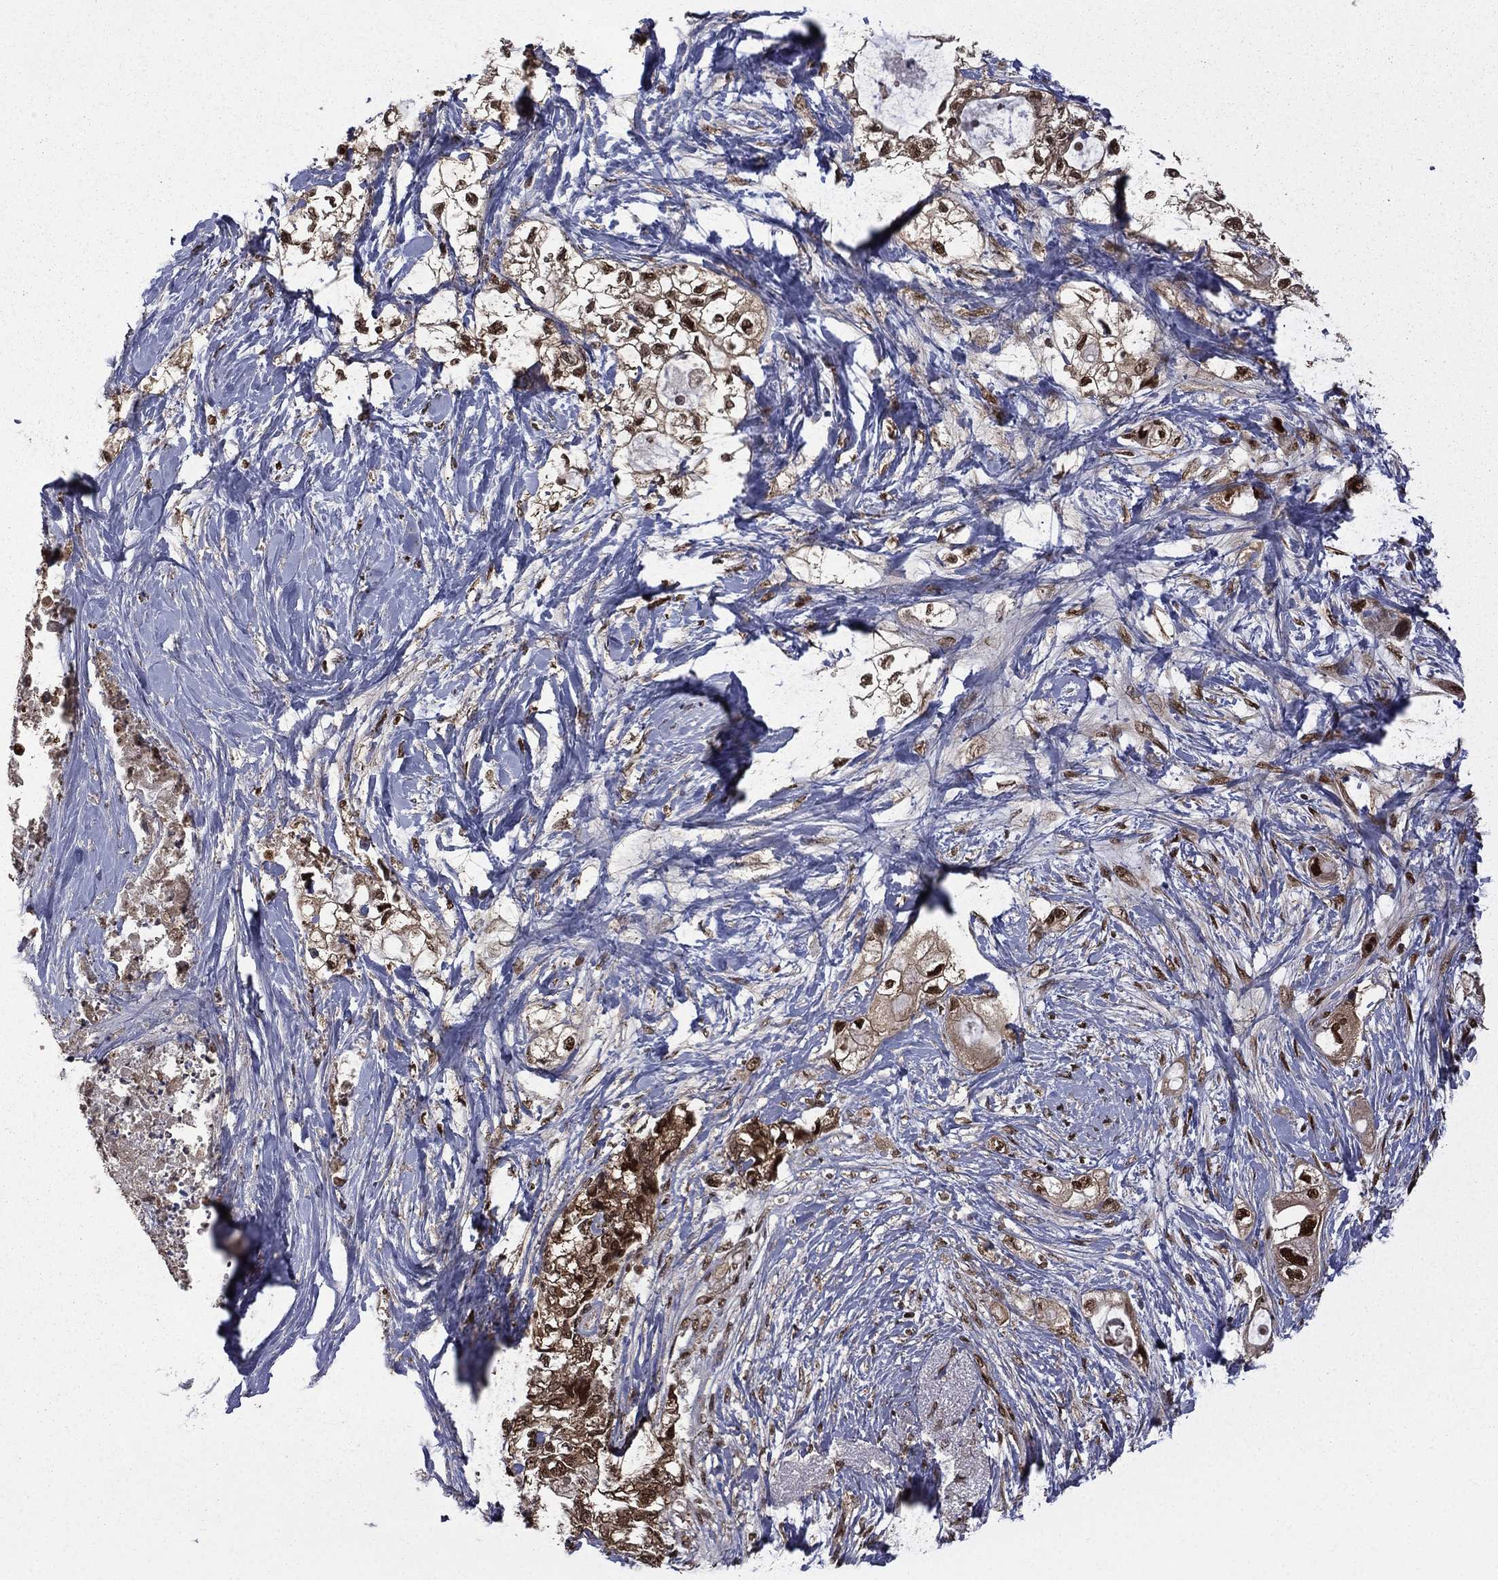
{"staining": {"intensity": "strong", "quantity": "25%-75%", "location": "nuclear"}, "tissue": "pancreatic cancer", "cell_type": "Tumor cells", "image_type": "cancer", "snomed": [{"axis": "morphology", "description": "Adenocarcinoma, NOS"}, {"axis": "topography", "description": "Pancreas"}], "caption": "A histopathology image showing strong nuclear staining in approximately 25%-75% of tumor cells in pancreatic cancer (adenocarcinoma), as visualized by brown immunohistochemical staining.", "gene": "JMJD6", "patient": {"sex": "female", "age": 56}}